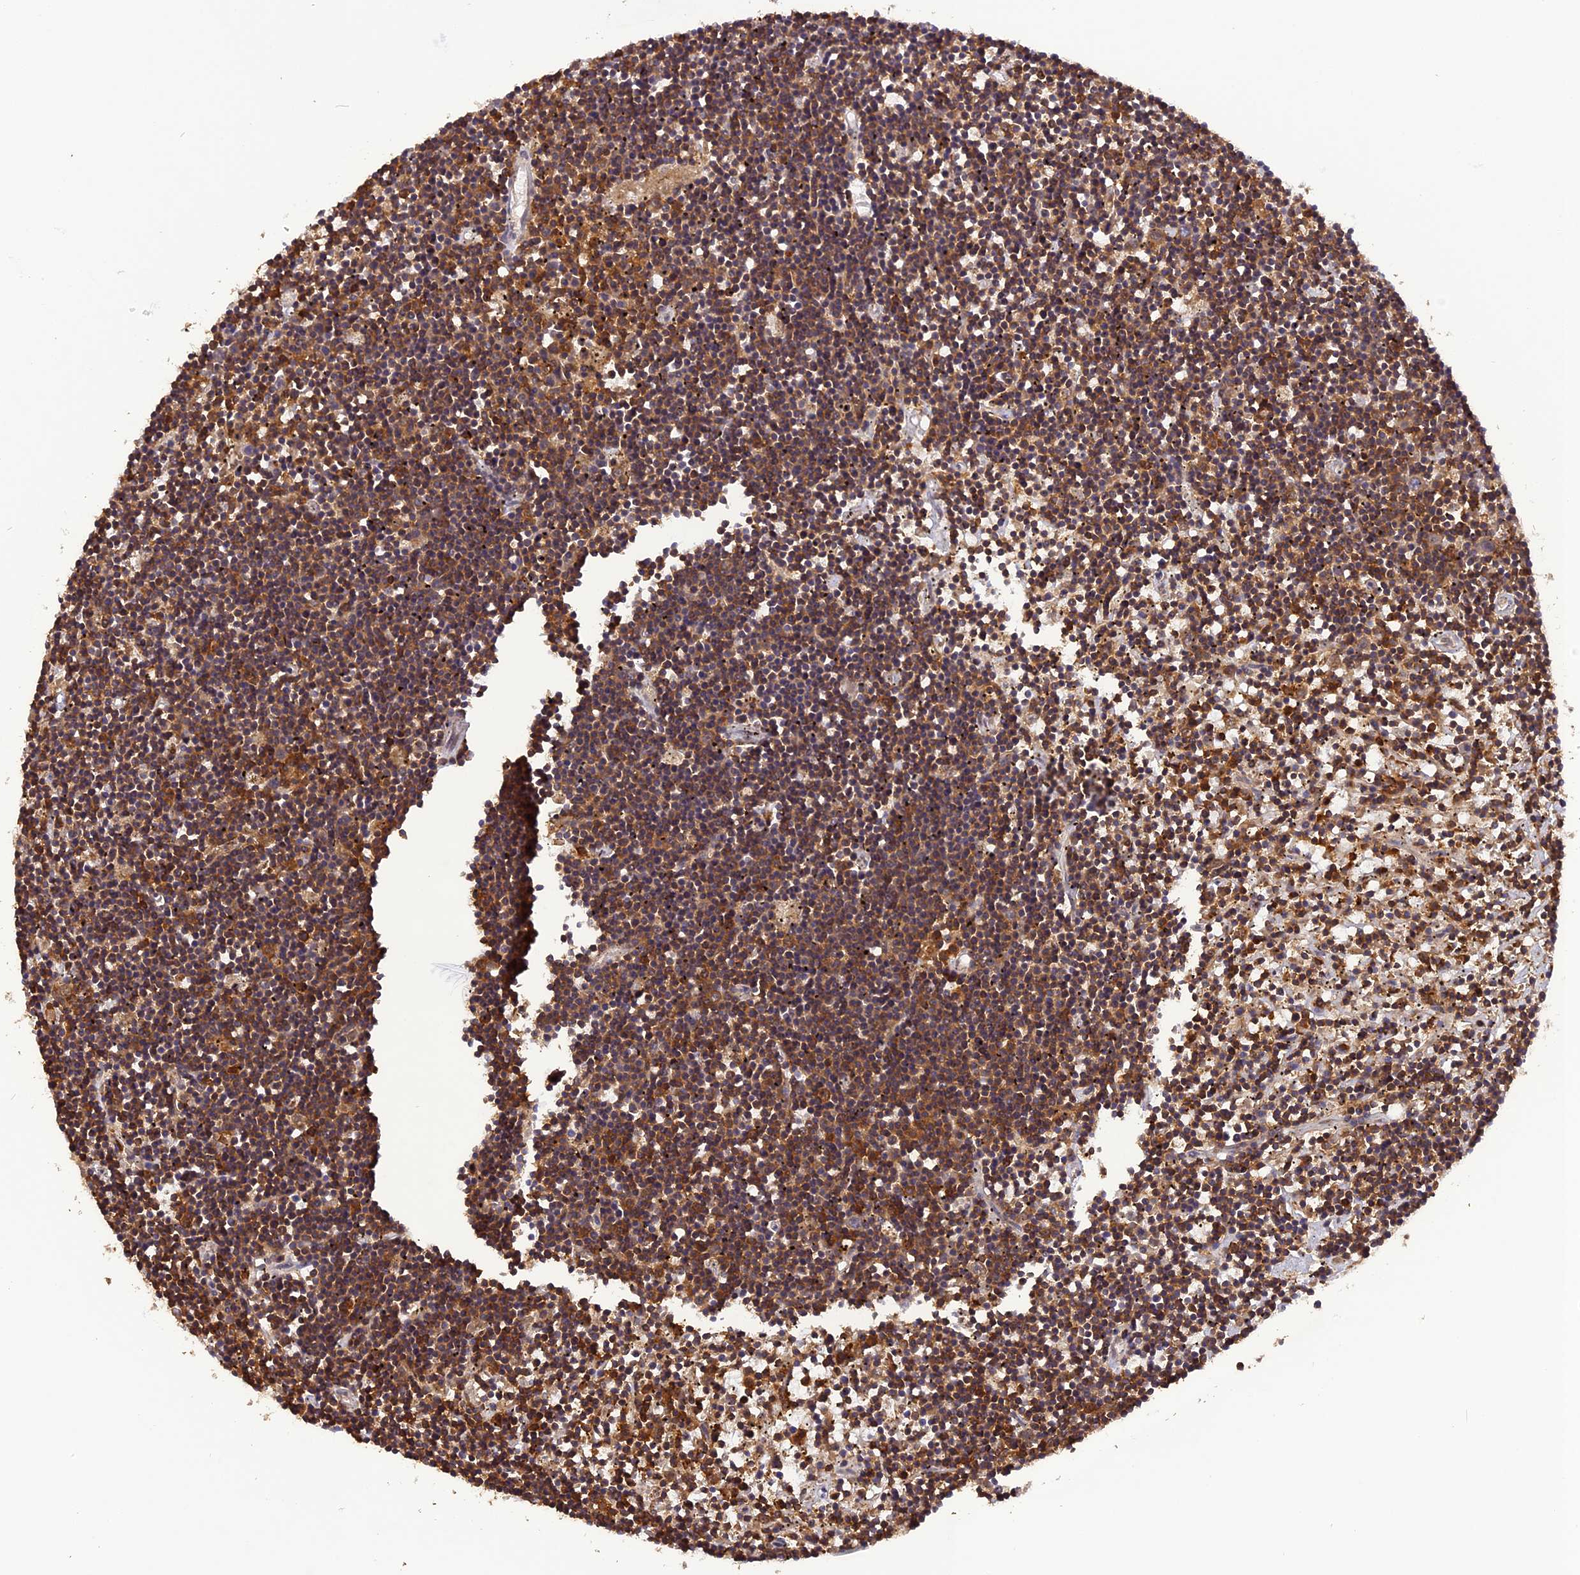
{"staining": {"intensity": "moderate", "quantity": ">75%", "location": "cytoplasmic/membranous"}, "tissue": "lymphoma", "cell_type": "Tumor cells", "image_type": "cancer", "snomed": [{"axis": "morphology", "description": "Malignant lymphoma, non-Hodgkin's type, Low grade"}, {"axis": "topography", "description": "Spleen"}], "caption": "IHC image of neoplastic tissue: low-grade malignant lymphoma, non-Hodgkin's type stained using immunohistochemistry displays medium levels of moderate protein expression localized specifically in the cytoplasmic/membranous of tumor cells, appearing as a cytoplasmic/membranous brown color.", "gene": "STOML1", "patient": {"sex": "male", "age": 76}}